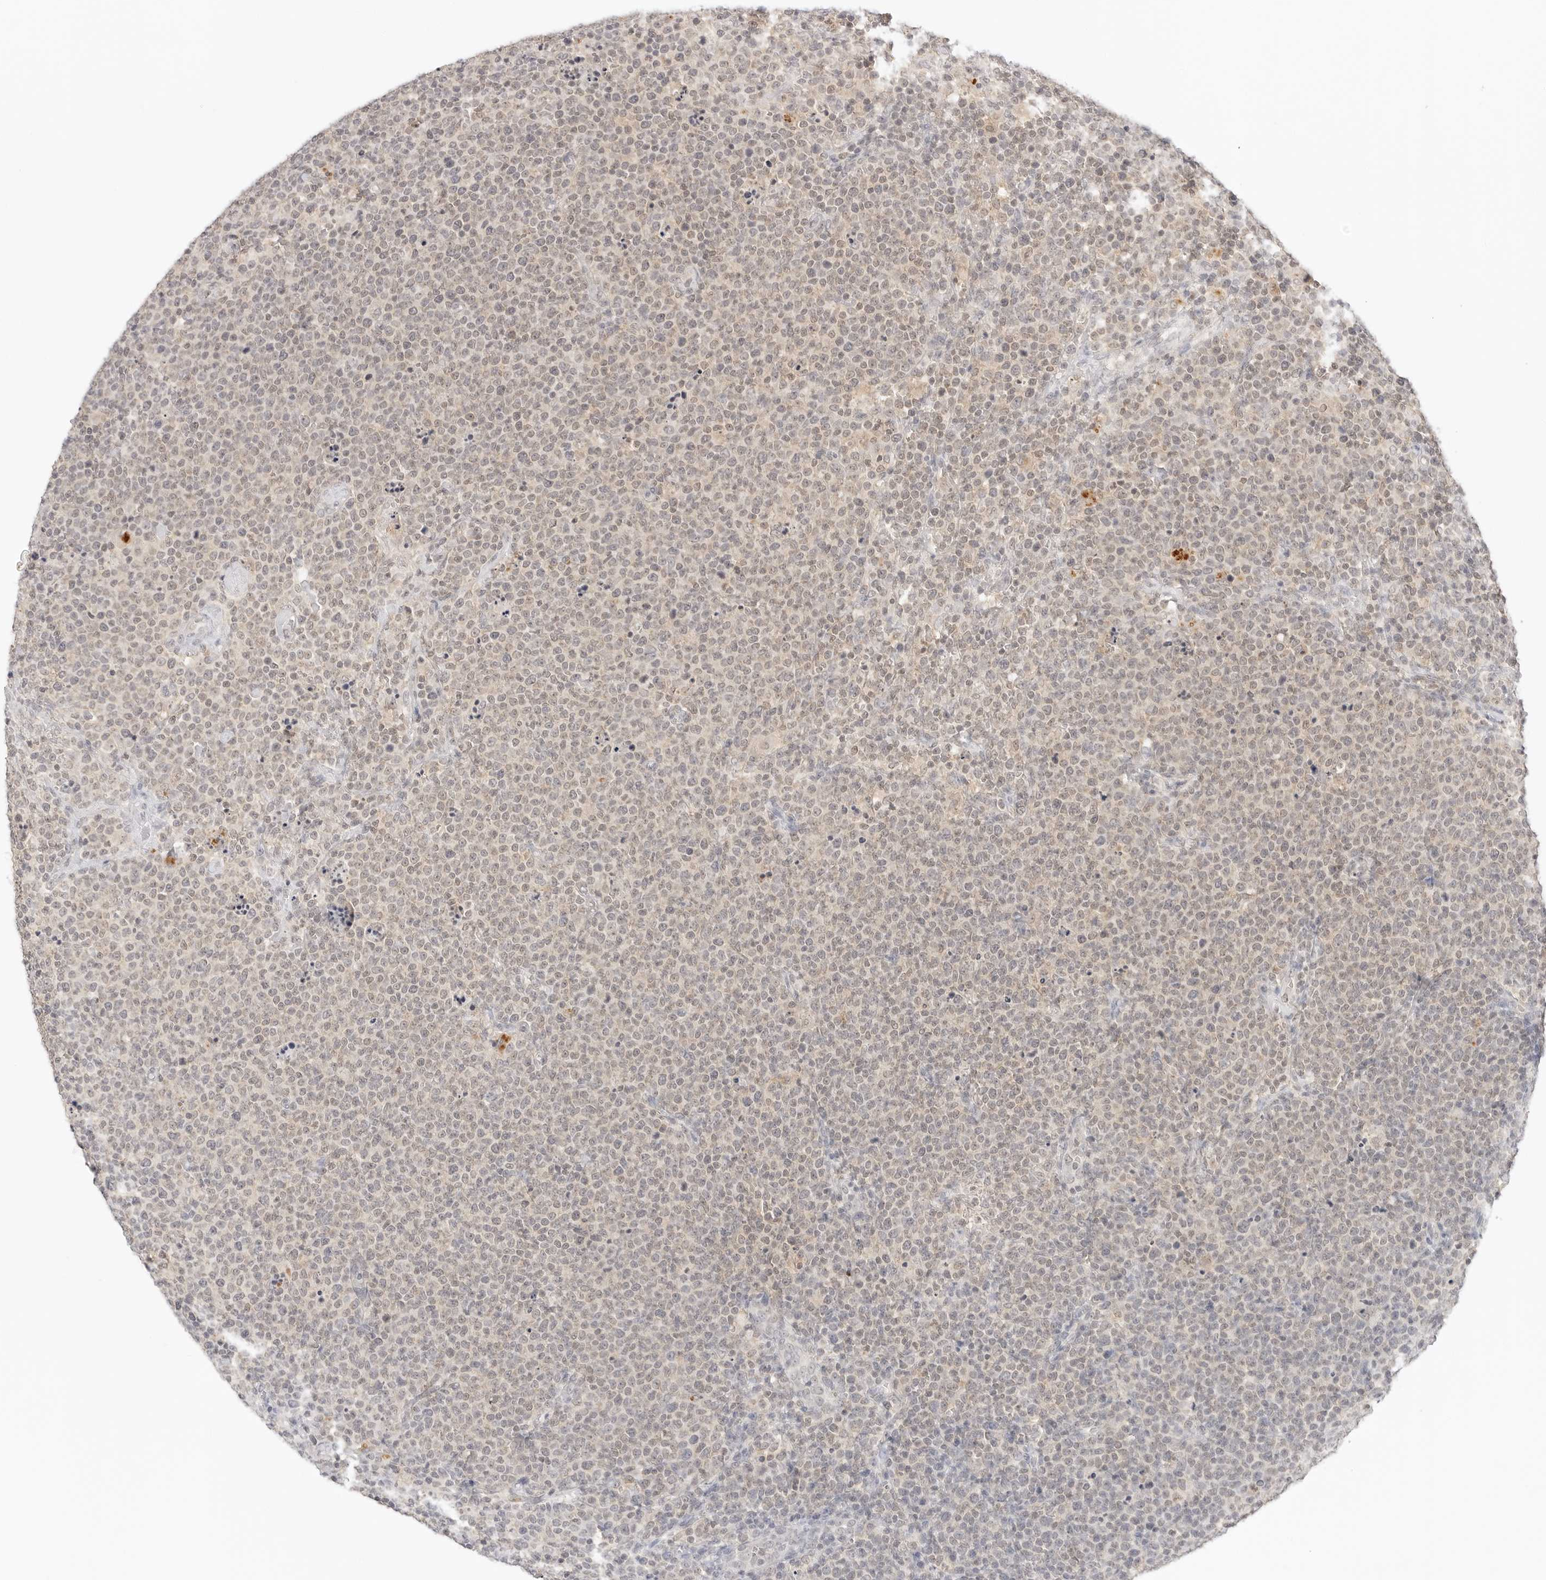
{"staining": {"intensity": "weak", "quantity": "25%-75%", "location": "nuclear"}, "tissue": "lymphoma", "cell_type": "Tumor cells", "image_type": "cancer", "snomed": [{"axis": "morphology", "description": "Malignant lymphoma, non-Hodgkin's type, High grade"}, {"axis": "topography", "description": "Lymph node"}], "caption": "Lymphoma stained for a protein (brown) shows weak nuclear positive expression in approximately 25%-75% of tumor cells.", "gene": "EPHA1", "patient": {"sex": "male", "age": 61}}